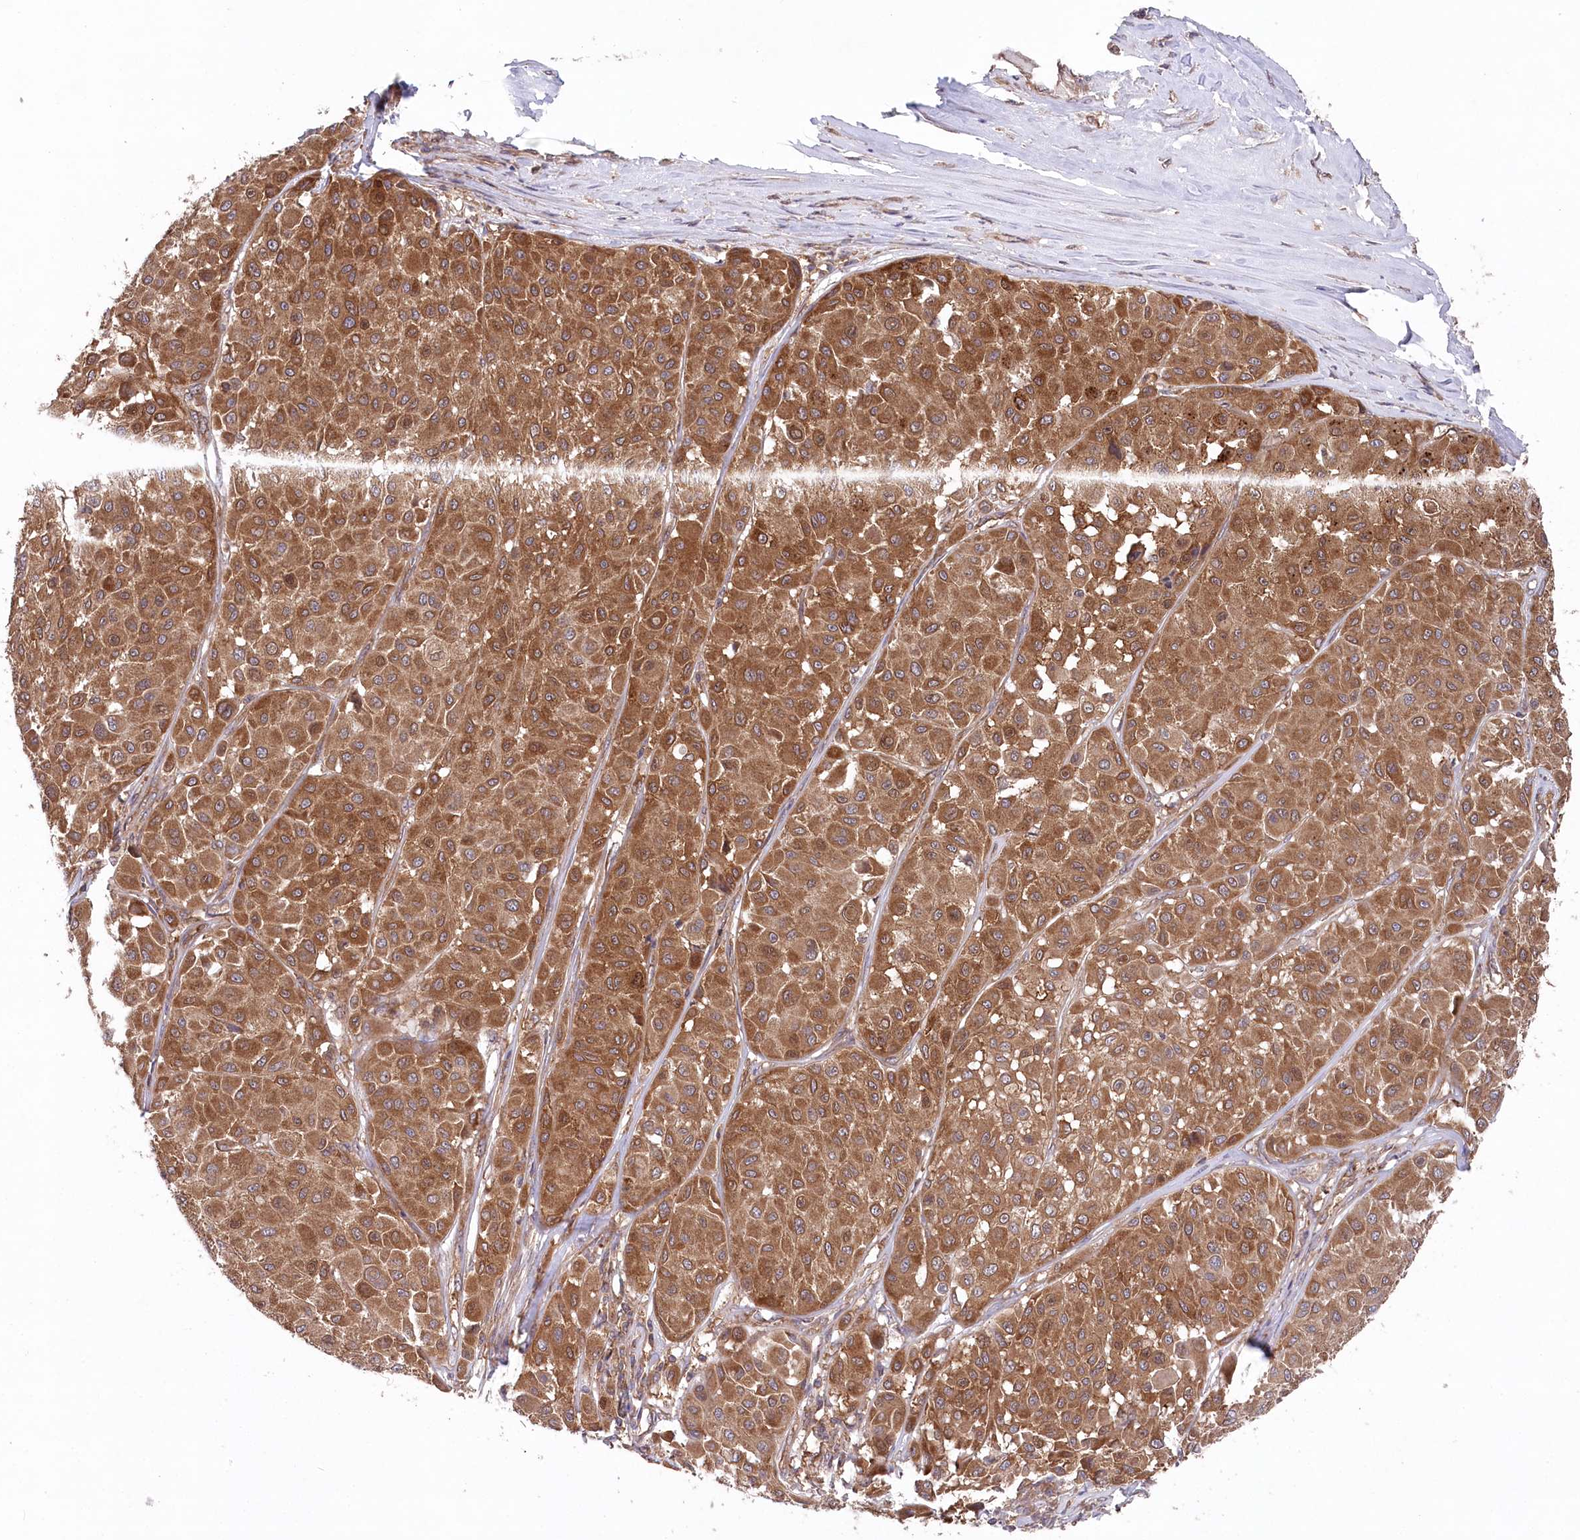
{"staining": {"intensity": "moderate", "quantity": ">75%", "location": "cytoplasmic/membranous"}, "tissue": "melanoma", "cell_type": "Tumor cells", "image_type": "cancer", "snomed": [{"axis": "morphology", "description": "Malignant melanoma, Metastatic site"}, {"axis": "topography", "description": "Soft tissue"}], "caption": "Human malignant melanoma (metastatic site) stained with a protein marker reveals moderate staining in tumor cells.", "gene": "PPP1R21", "patient": {"sex": "male", "age": 41}}